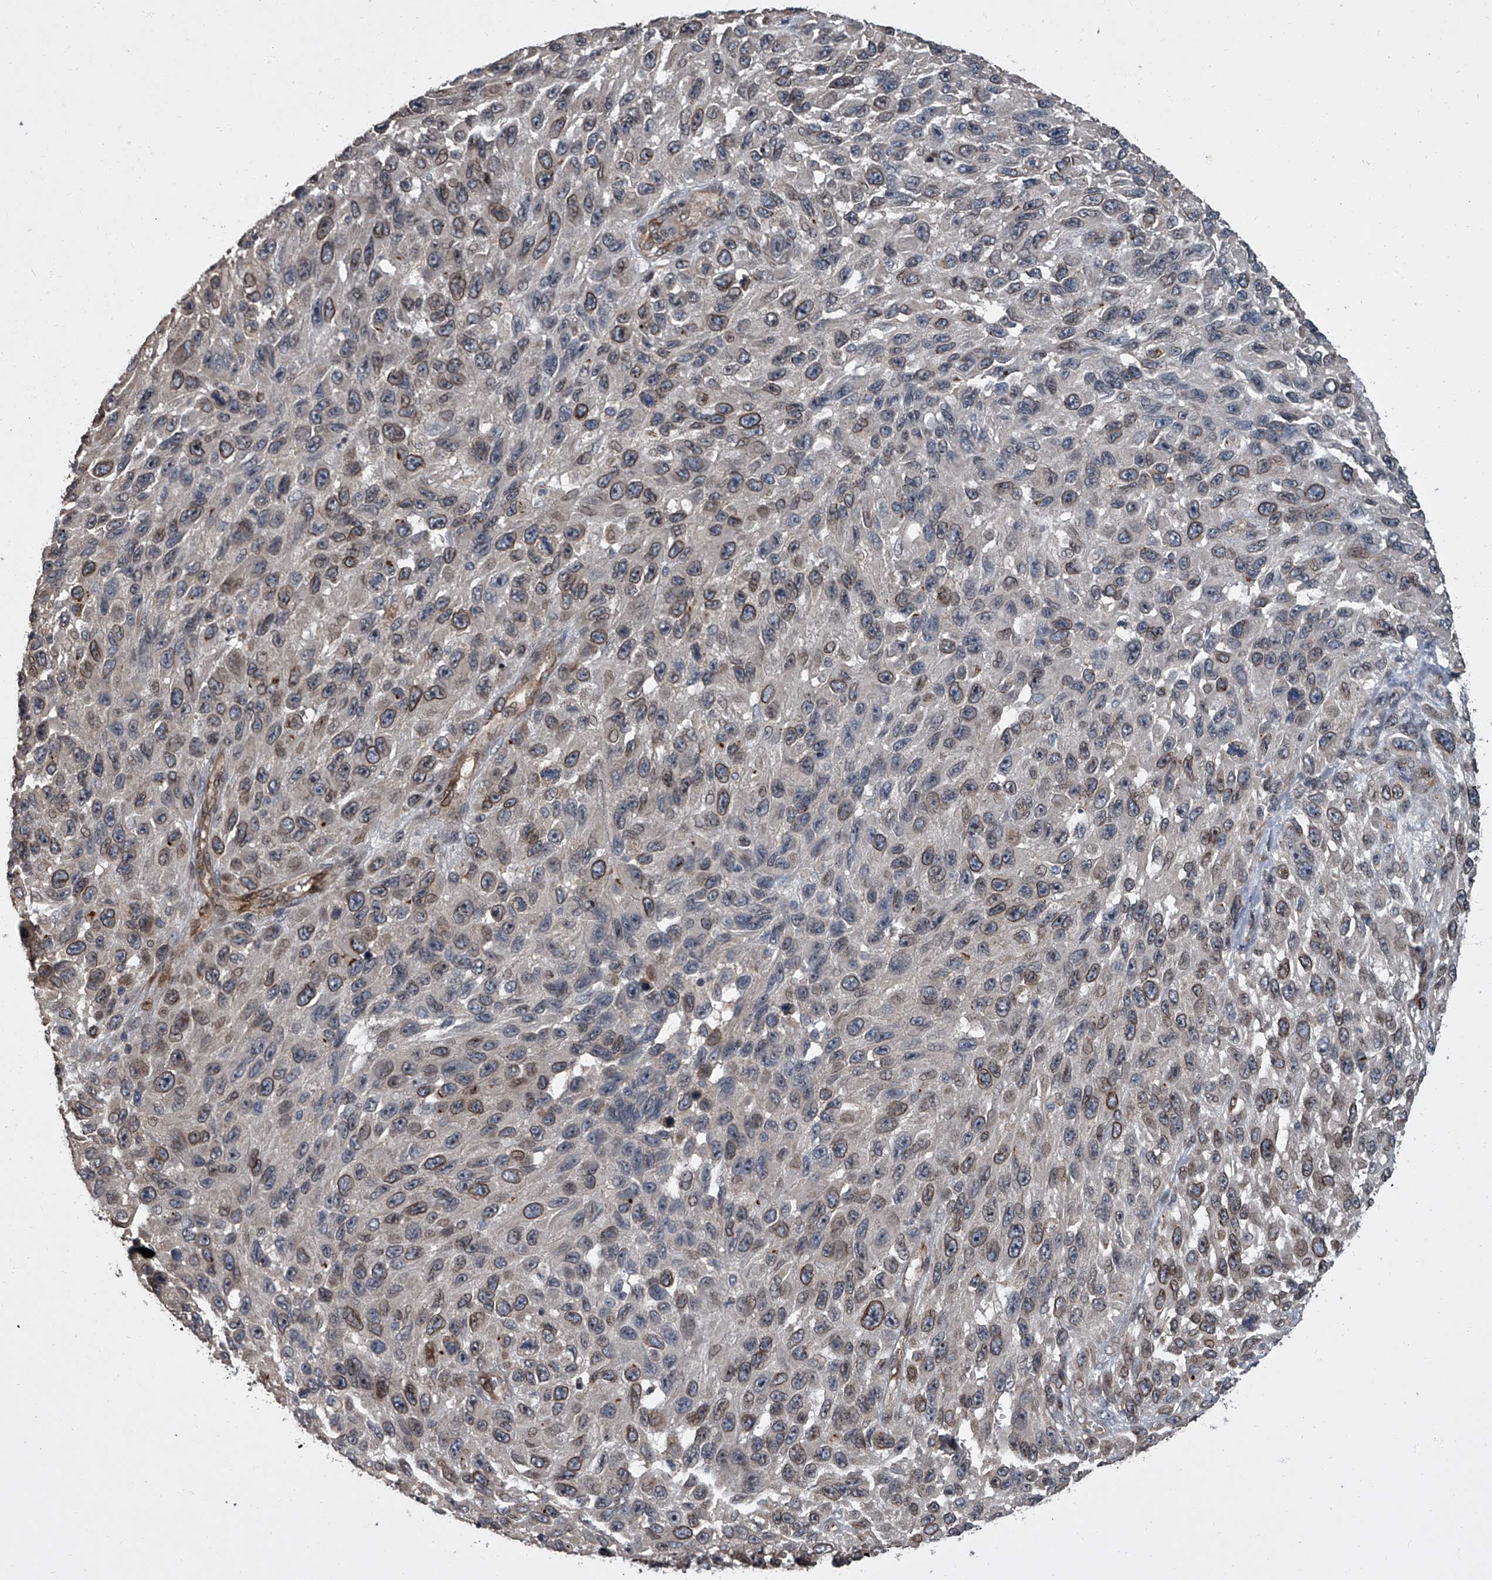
{"staining": {"intensity": "moderate", "quantity": "25%-75%", "location": "cytoplasmic/membranous,nuclear"}, "tissue": "melanoma", "cell_type": "Tumor cells", "image_type": "cancer", "snomed": [{"axis": "morphology", "description": "Malignant melanoma, NOS"}, {"axis": "topography", "description": "Skin"}], "caption": "Melanoma stained with a brown dye demonstrates moderate cytoplasmic/membranous and nuclear positive expression in about 25%-75% of tumor cells.", "gene": "LRRC8C", "patient": {"sex": "female", "age": 96}}